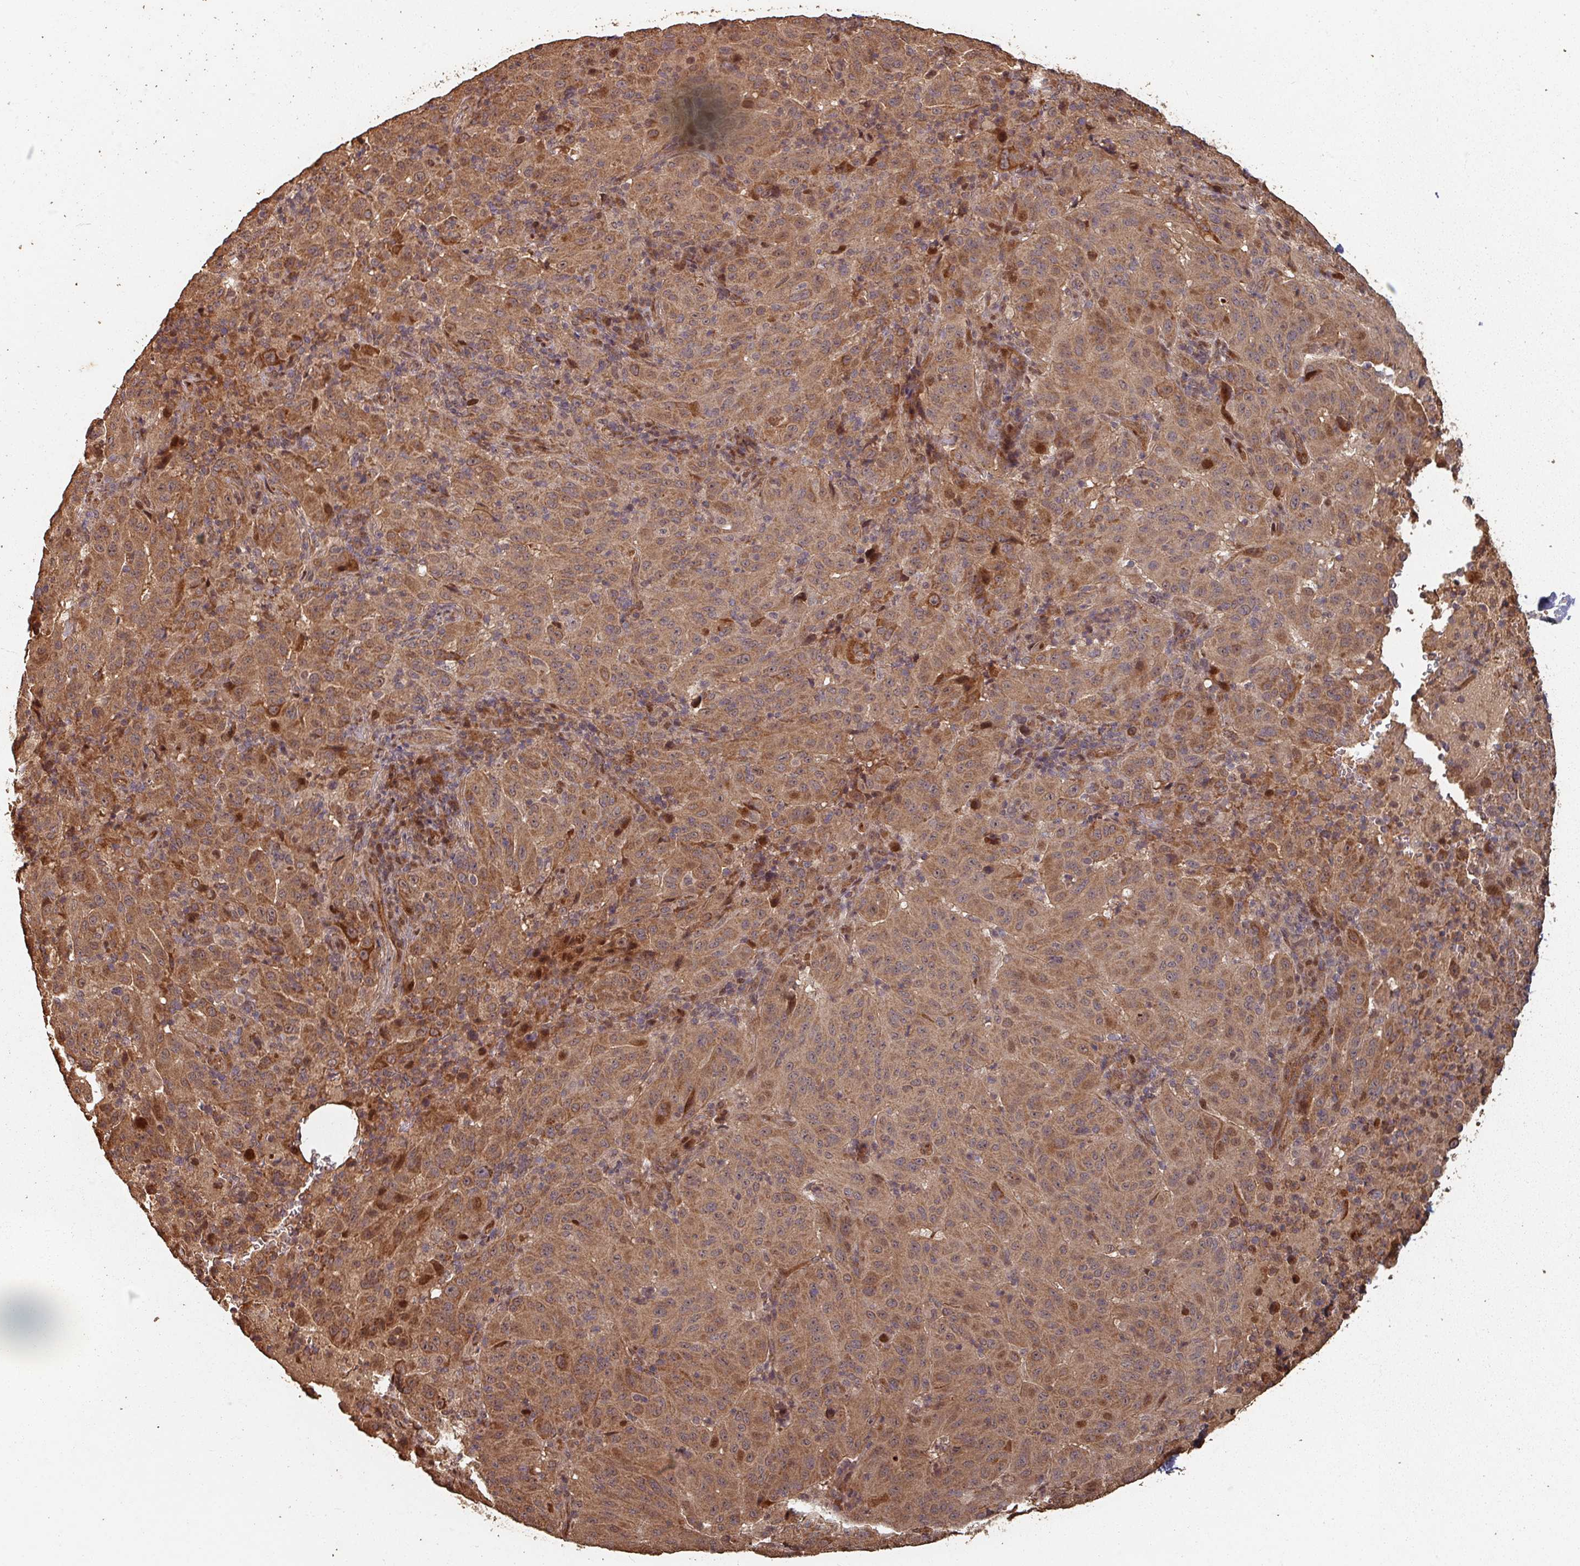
{"staining": {"intensity": "moderate", "quantity": ">75%", "location": "cytoplasmic/membranous,nuclear"}, "tissue": "pancreatic cancer", "cell_type": "Tumor cells", "image_type": "cancer", "snomed": [{"axis": "morphology", "description": "Adenocarcinoma, NOS"}, {"axis": "topography", "description": "Pancreas"}], "caption": "This is a histology image of immunohistochemistry (IHC) staining of pancreatic adenocarcinoma, which shows moderate positivity in the cytoplasmic/membranous and nuclear of tumor cells.", "gene": "EID1", "patient": {"sex": "male", "age": 63}}